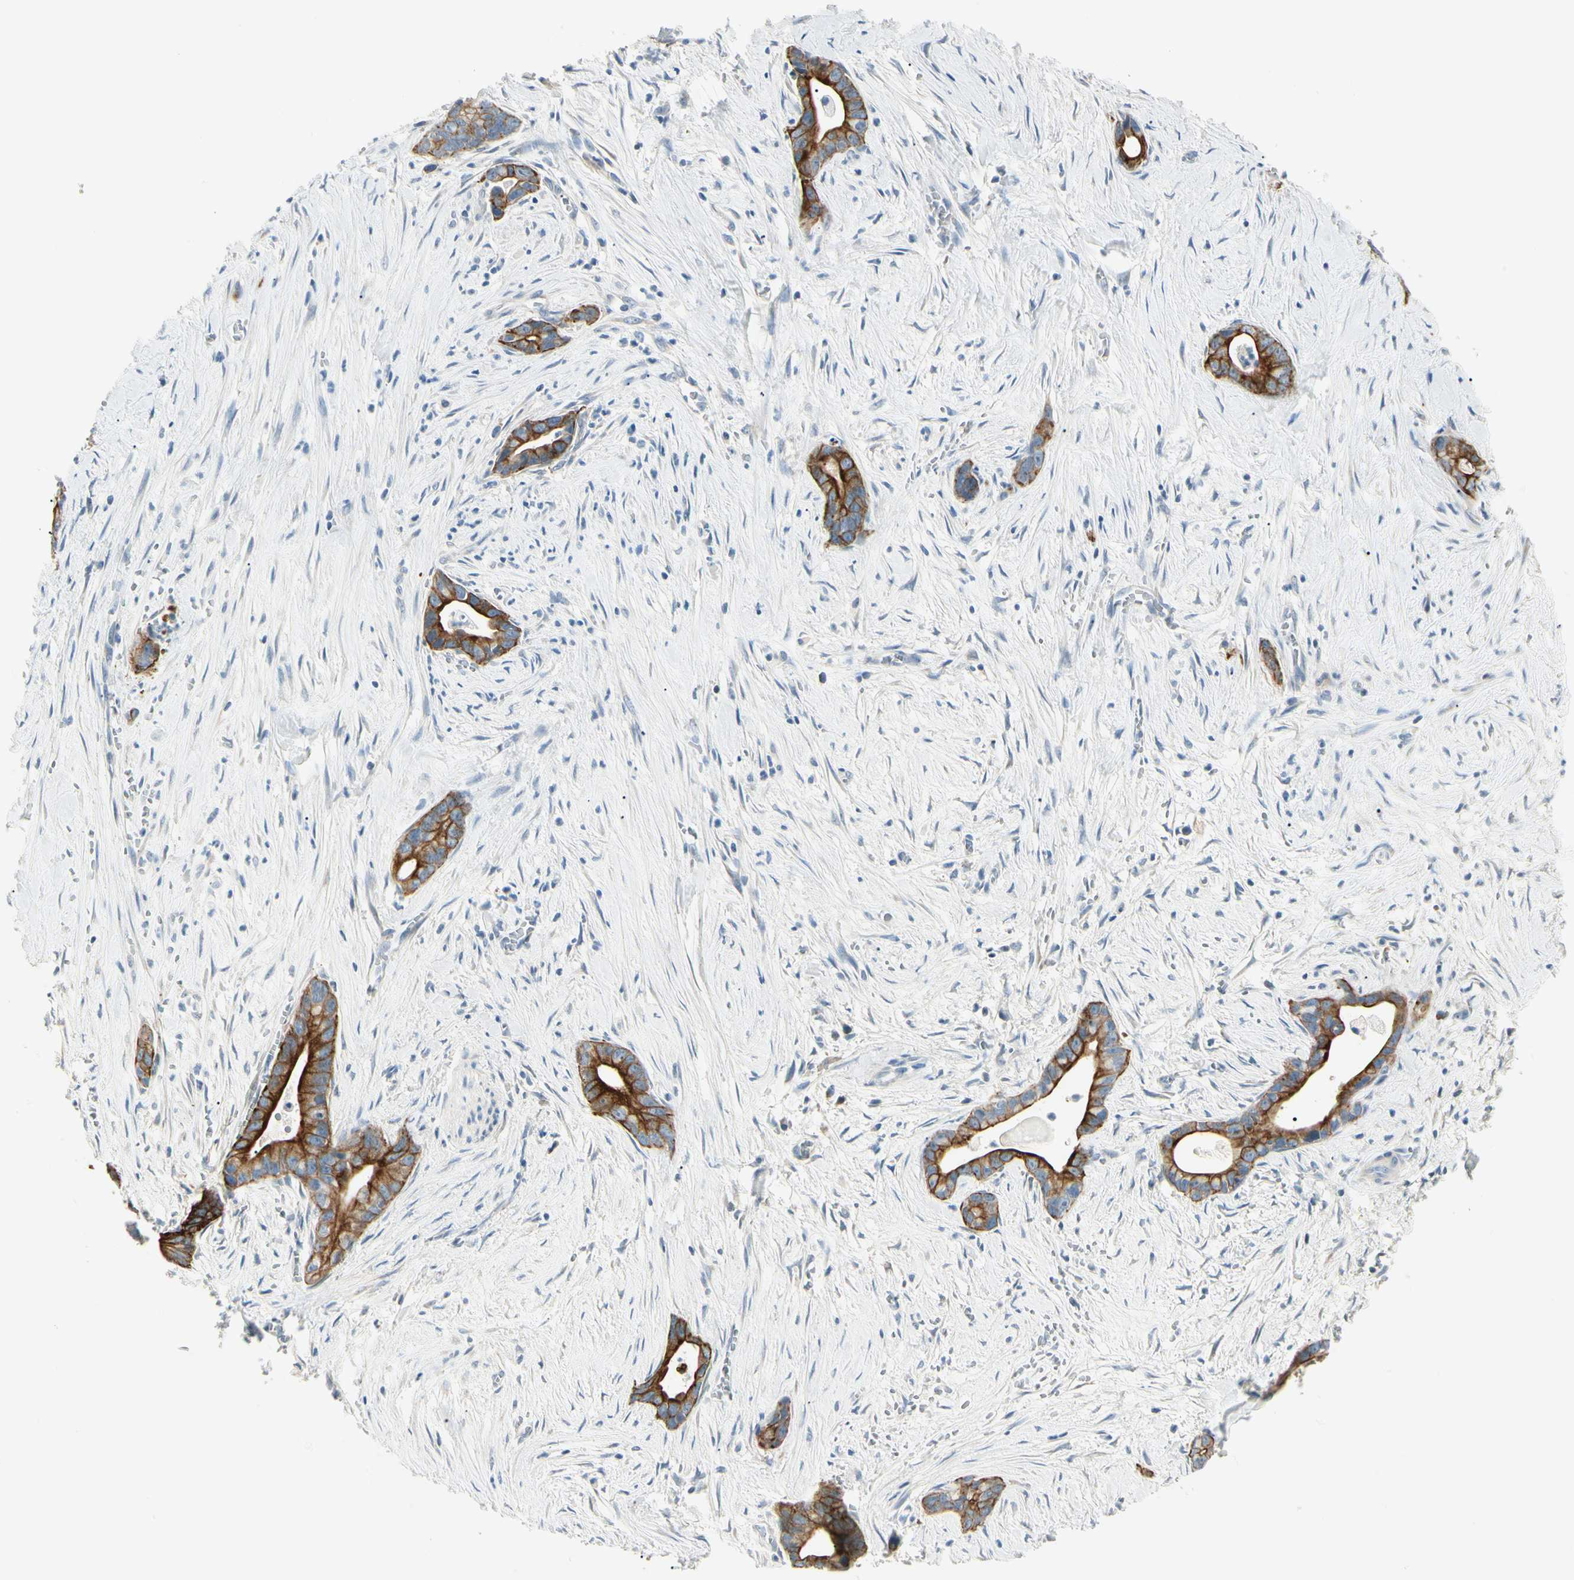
{"staining": {"intensity": "strong", "quantity": ">75%", "location": "cytoplasmic/membranous"}, "tissue": "liver cancer", "cell_type": "Tumor cells", "image_type": "cancer", "snomed": [{"axis": "morphology", "description": "Cholangiocarcinoma"}, {"axis": "topography", "description": "Liver"}], "caption": "Immunohistochemistry (IHC) of human liver cancer (cholangiocarcinoma) shows high levels of strong cytoplasmic/membranous staining in approximately >75% of tumor cells.", "gene": "DUSP12", "patient": {"sex": "female", "age": 55}}